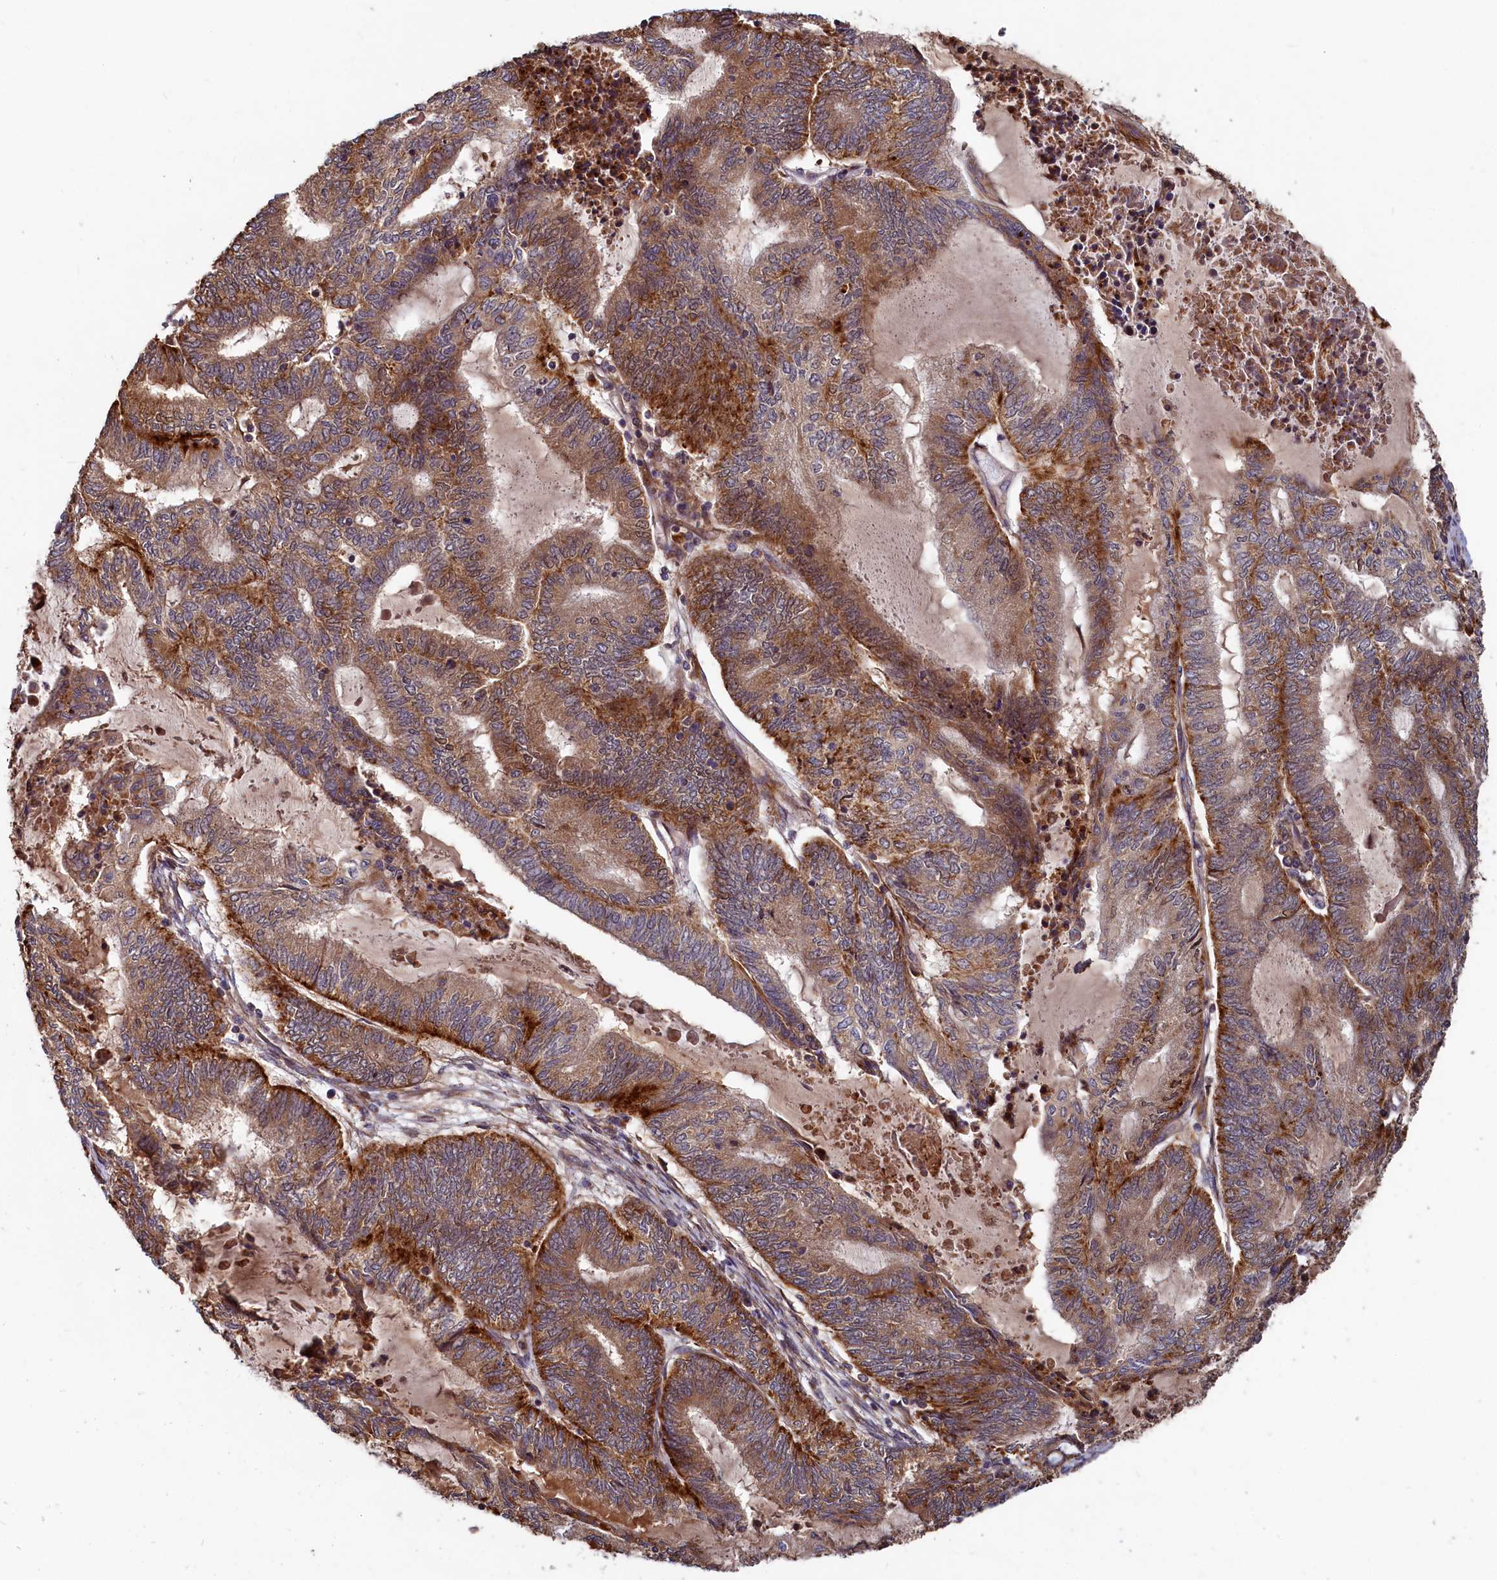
{"staining": {"intensity": "moderate", "quantity": ">75%", "location": "cytoplasmic/membranous"}, "tissue": "endometrial cancer", "cell_type": "Tumor cells", "image_type": "cancer", "snomed": [{"axis": "morphology", "description": "Adenocarcinoma, NOS"}, {"axis": "topography", "description": "Uterus"}, {"axis": "topography", "description": "Endometrium"}], "caption": "This micrograph demonstrates endometrial adenocarcinoma stained with IHC to label a protein in brown. The cytoplasmic/membranous of tumor cells show moderate positivity for the protein. Nuclei are counter-stained blue.", "gene": "TRIM23", "patient": {"sex": "female", "age": 70}}